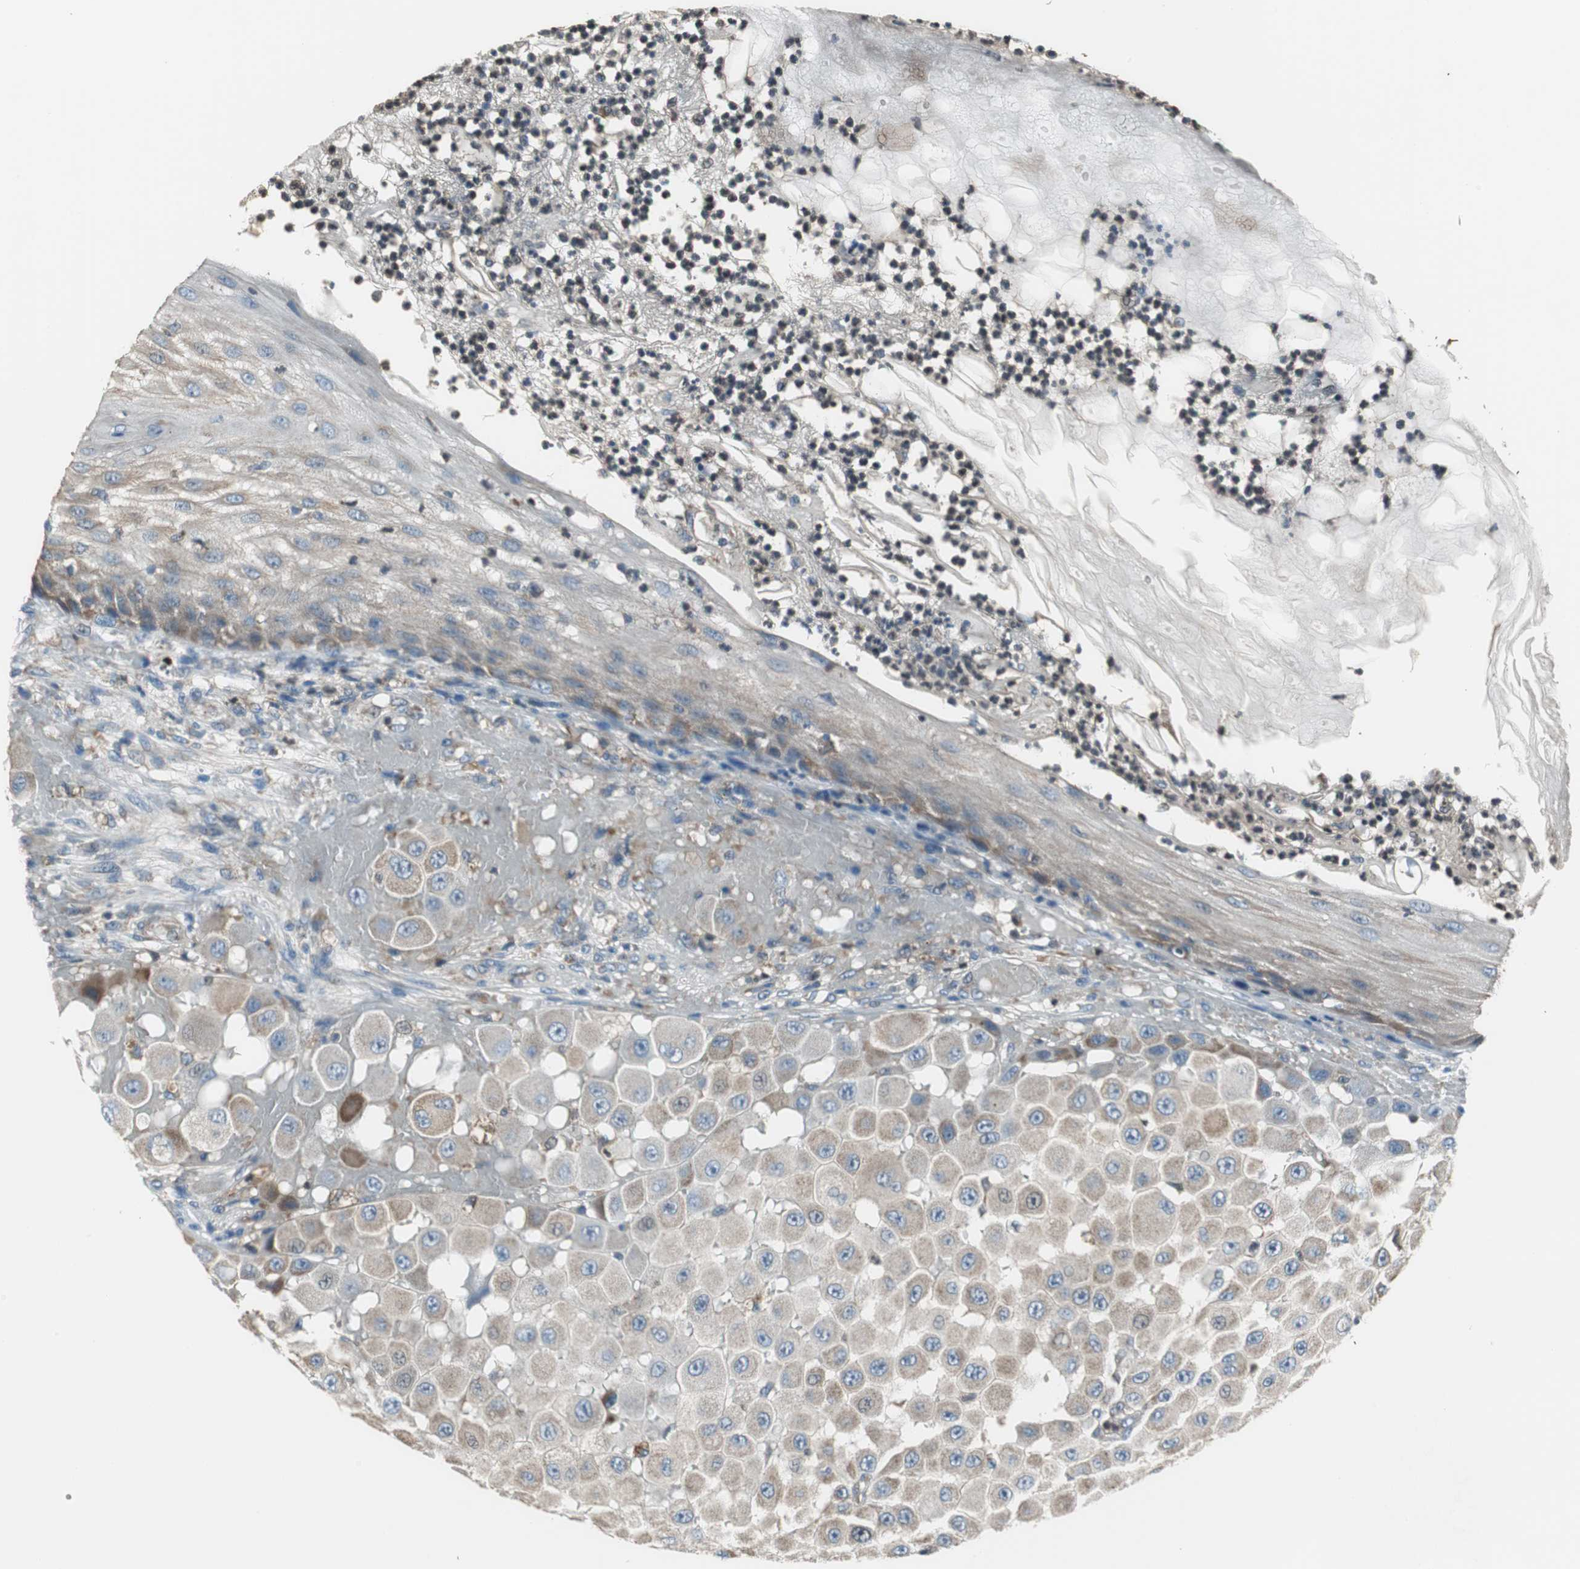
{"staining": {"intensity": "weak", "quantity": "25%-75%", "location": "cytoplasmic/membranous"}, "tissue": "melanoma", "cell_type": "Tumor cells", "image_type": "cancer", "snomed": [{"axis": "morphology", "description": "Malignant melanoma, NOS"}, {"axis": "topography", "description": "Skin"}], "caption": "Protein expression analysis of melanoma displays weak cytoplasmic/membranous positivity in approximately 25%-75% of tumor cells.", "gene": "PI4KB", "patient": {"sex": "female", "age": 81}}